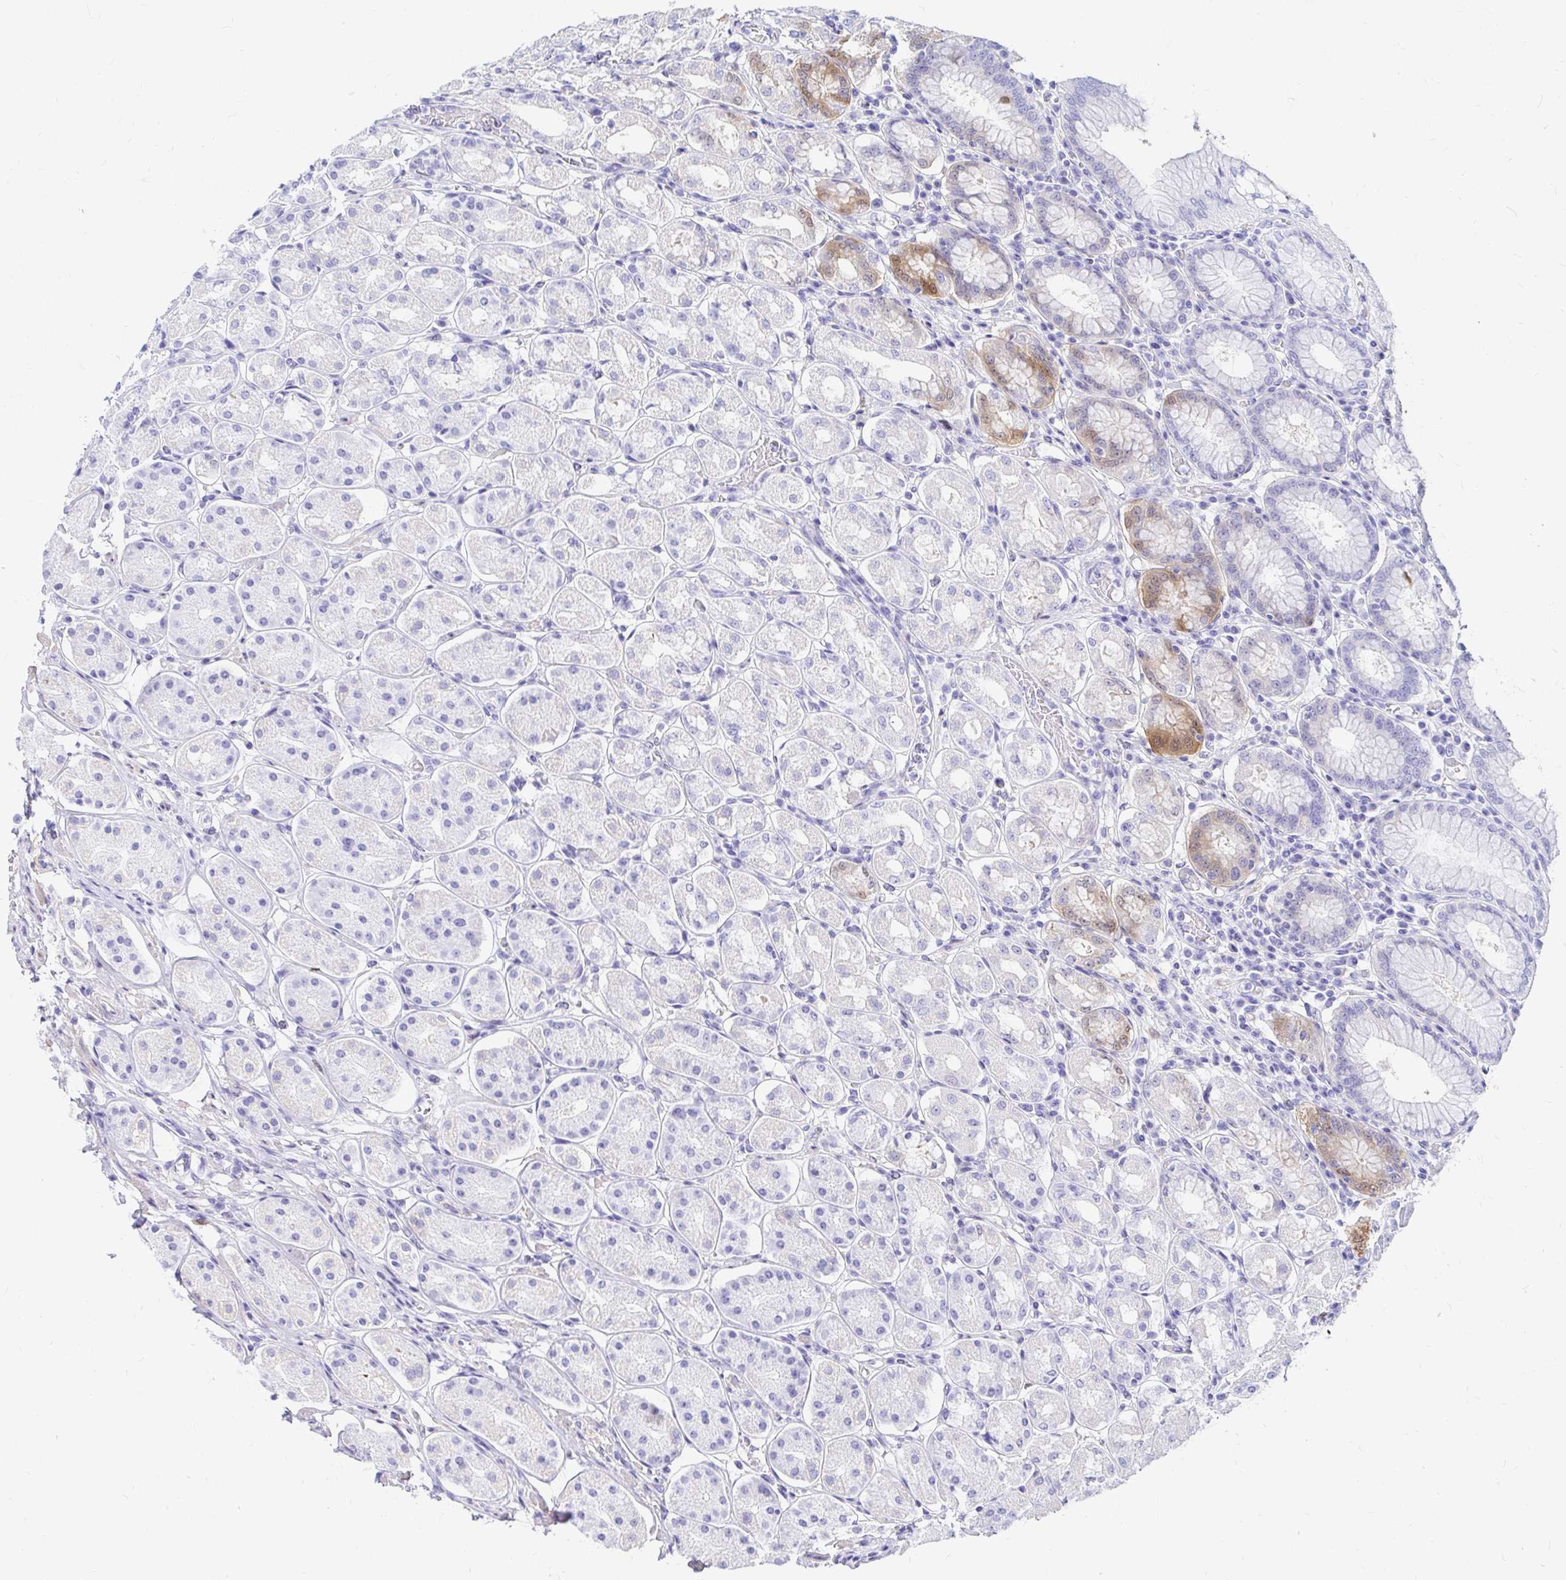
{"staining": {"intensity": "moderate", "quantity": "<25%", "location": "cytoplasmic/membranous,nuclear"}, "tissue": "stomach", "cell_type": "Glandular cells", "image_type": "normal", "snomed": [{"axis": "morphology", "description": "Normal tissue, NOS"}, {"axis": "topography", "description": "Stomach"}, {"axis": "topography", "description": "Stomach, lower"}], "caption": "Protein staining by IHC shows moderate cytoplasmic/membranous,nuclear positivity in about <25% of glandular cells in unremarkable stomach.", "gene": "PPP1R1B", "patient": {"sex": "female", "age": 56}}